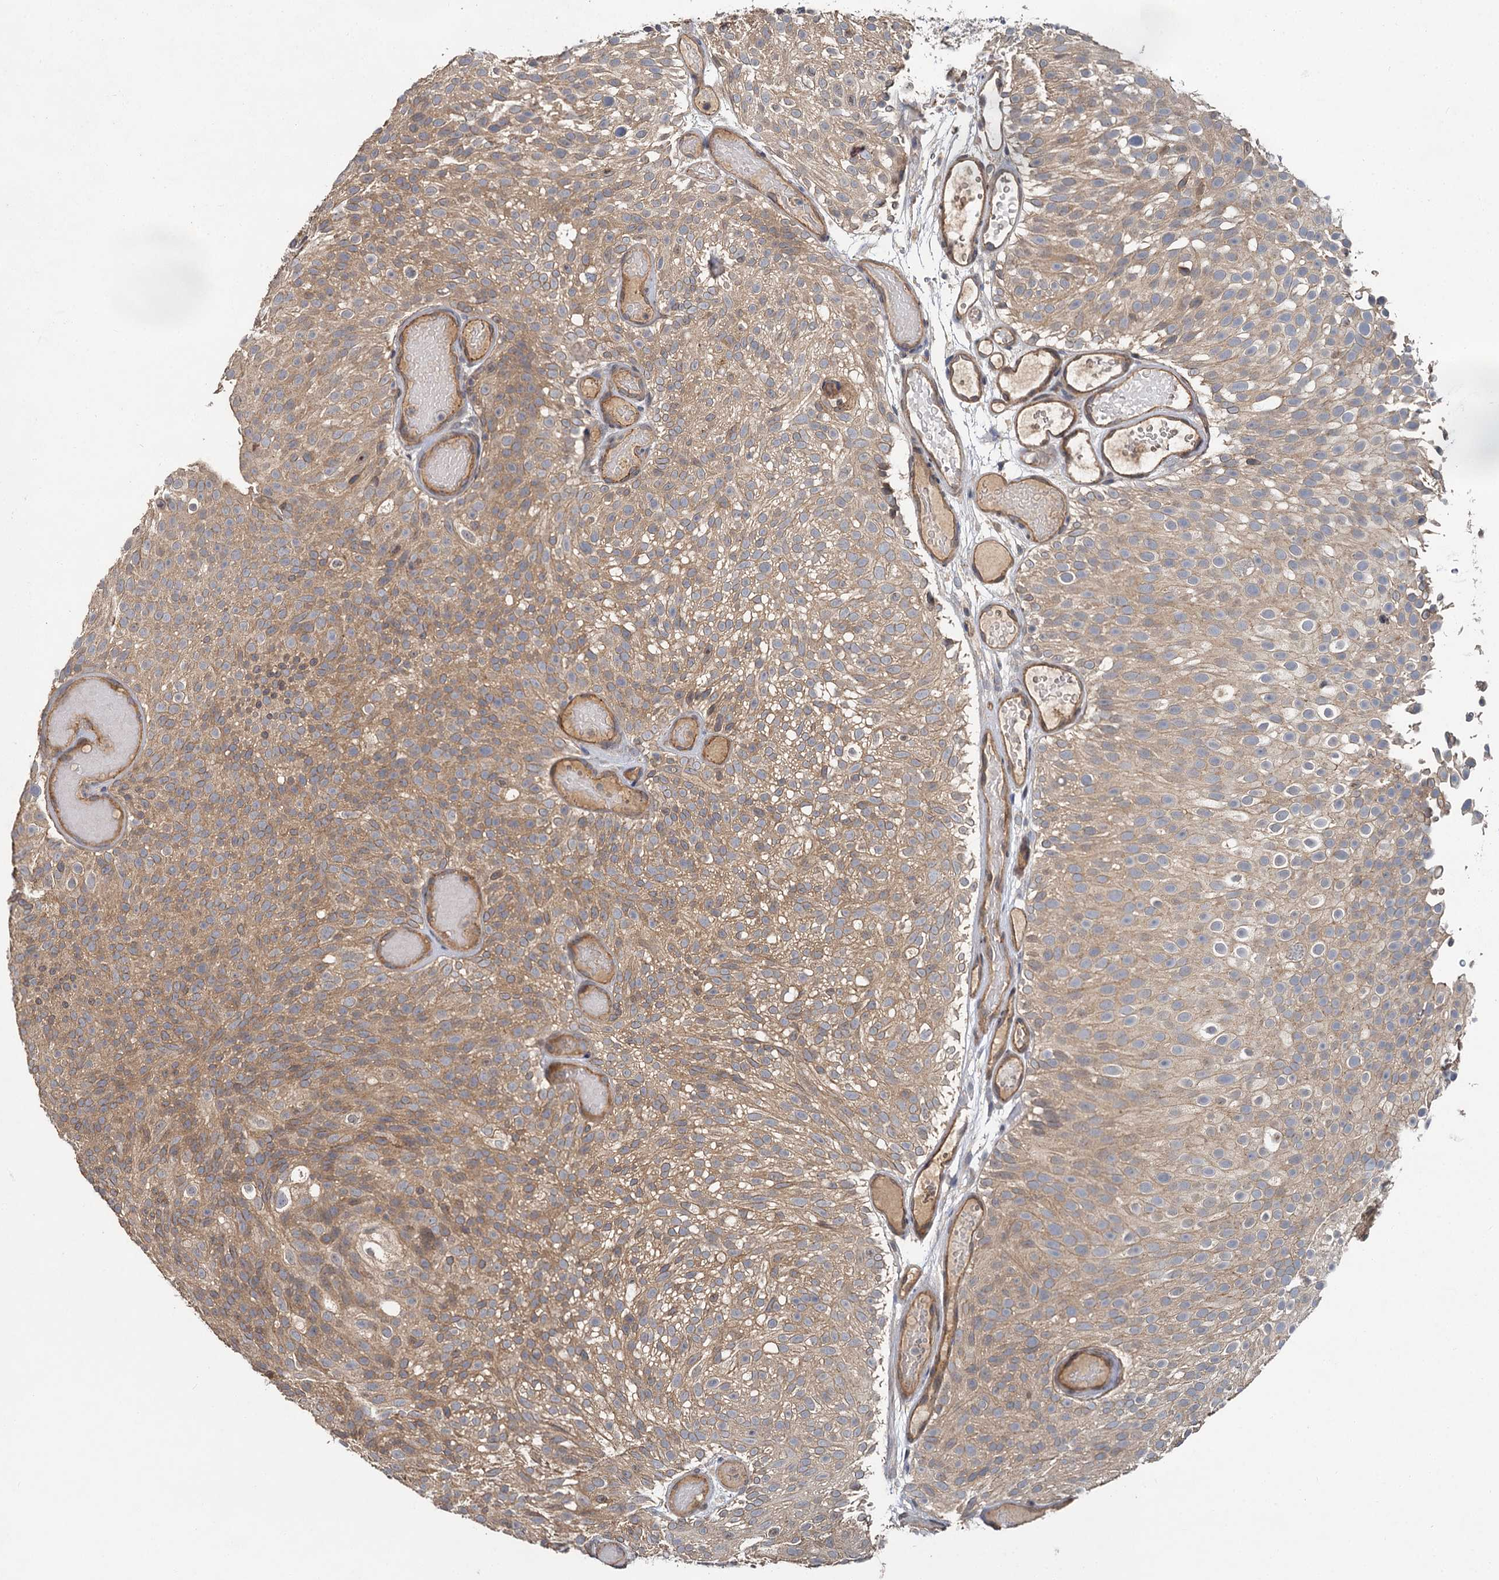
{"staining": {"intensity": "moderate", "quantity": ">75%", "location": "cytoplasmic/membranous"}, "tissue": "urothelial cancer", "cell_type": "Tumor cells", "image_type": "cancer", "snomed": [{"axis": "morphology", "description": "Urothelial carcinoma, Low grade"}, {"axis": "topography", "description": "Urinary bladder"}], "caption": "Moderate cytoplasmic/membranous protein expression is appreciated in approximately >75% of tumor cells in urothelial cancer.", "gene": "ZNF324", "patient": {"sex": "male", "age": 78}}